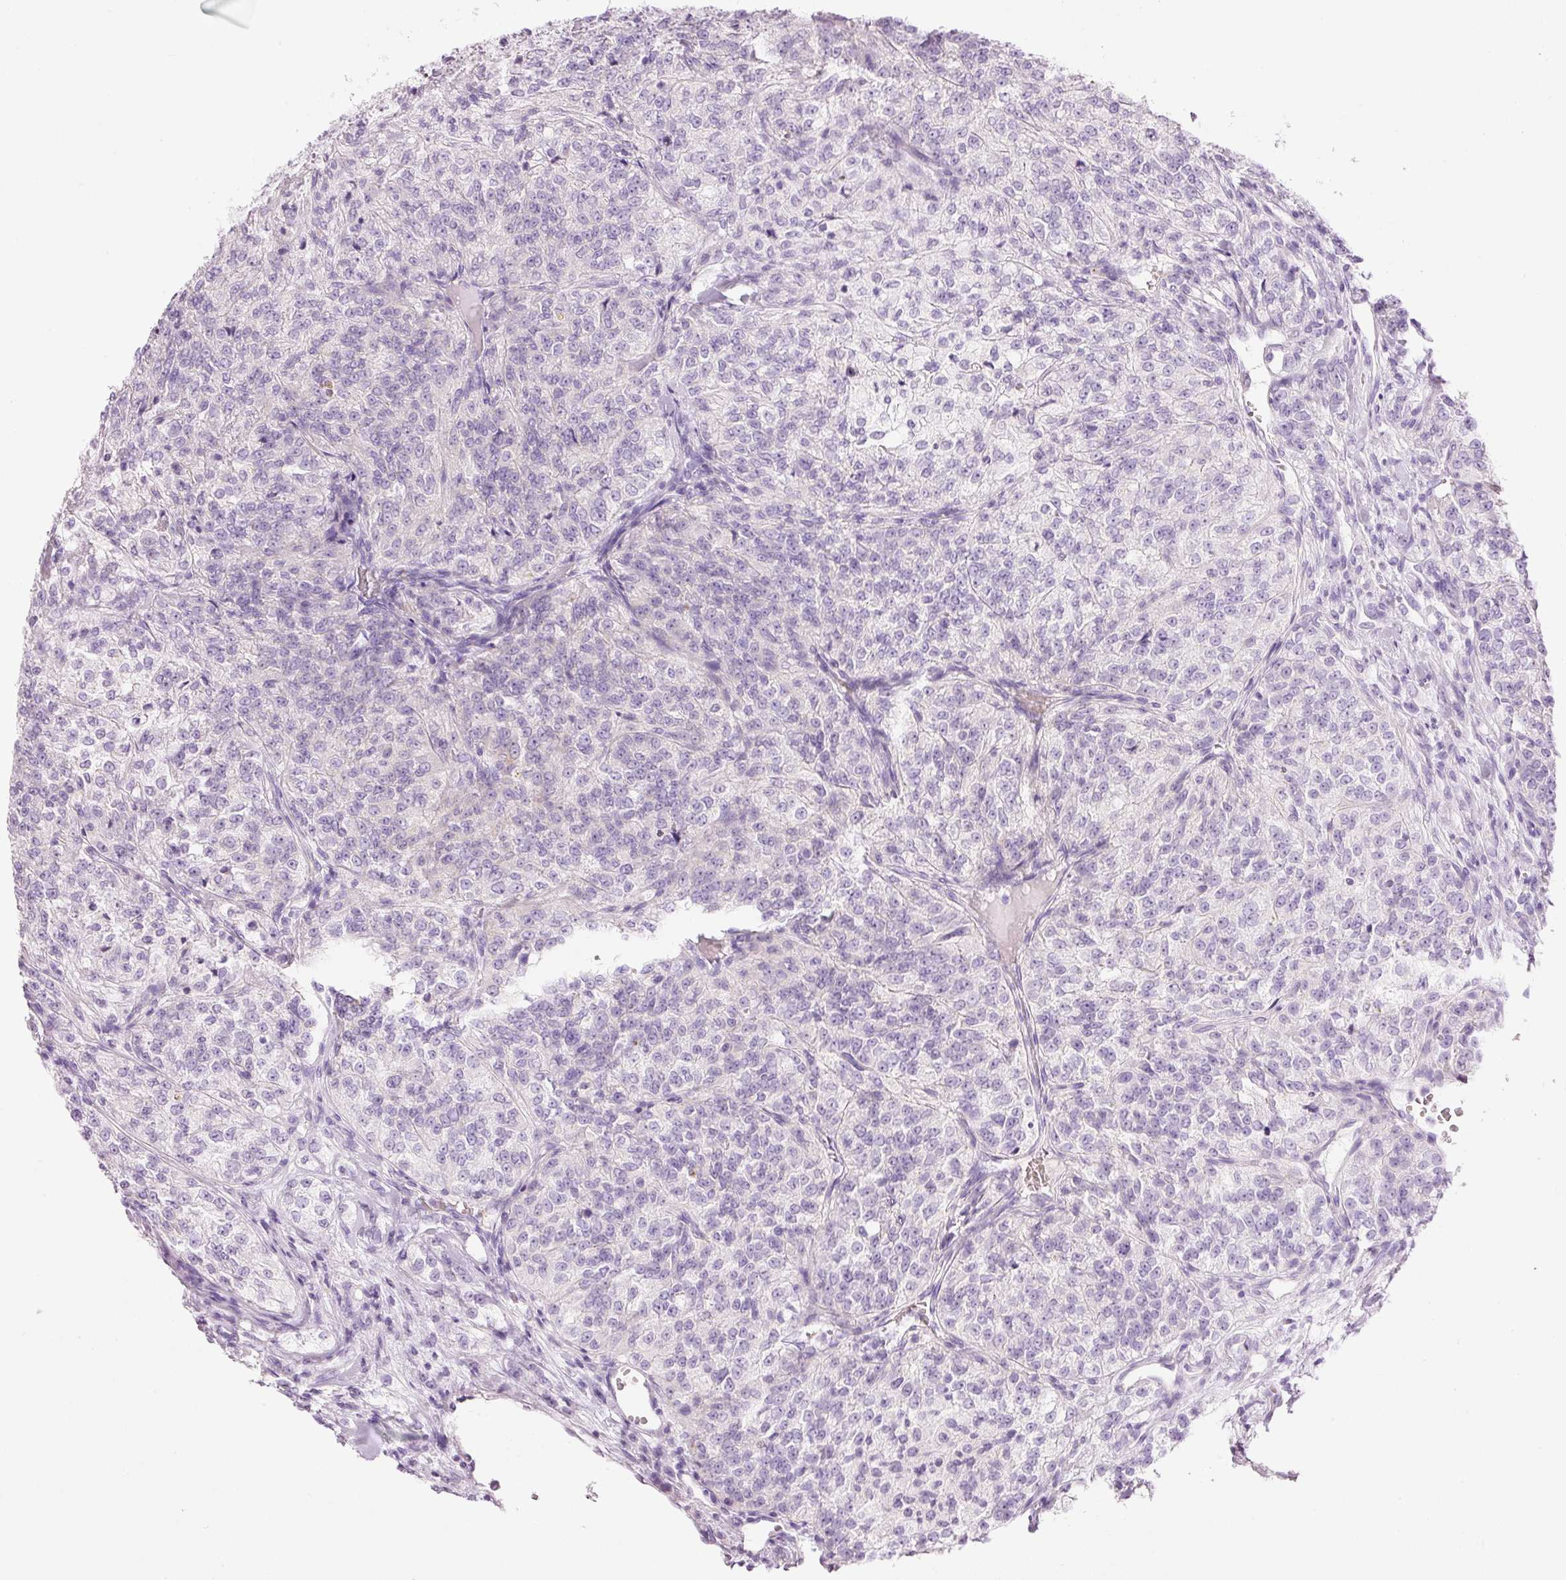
{"staining": {"intensity": "negative", "quantity": "none", "location": "none"}, "tissue": "renal cancer", "cell_type": "Tumor cells", "image_type": "cancer", "snomed": [{"axis": "morphology", "description": "Adenocarcinoma, NOS"}, {"axis": "topography", "description": "Kidney"}], "caption": "Tumor cells are negative for protein expression in human renal cancer.", "gene": "CARD16", "patient": {"sex": "female", "age": 63}}